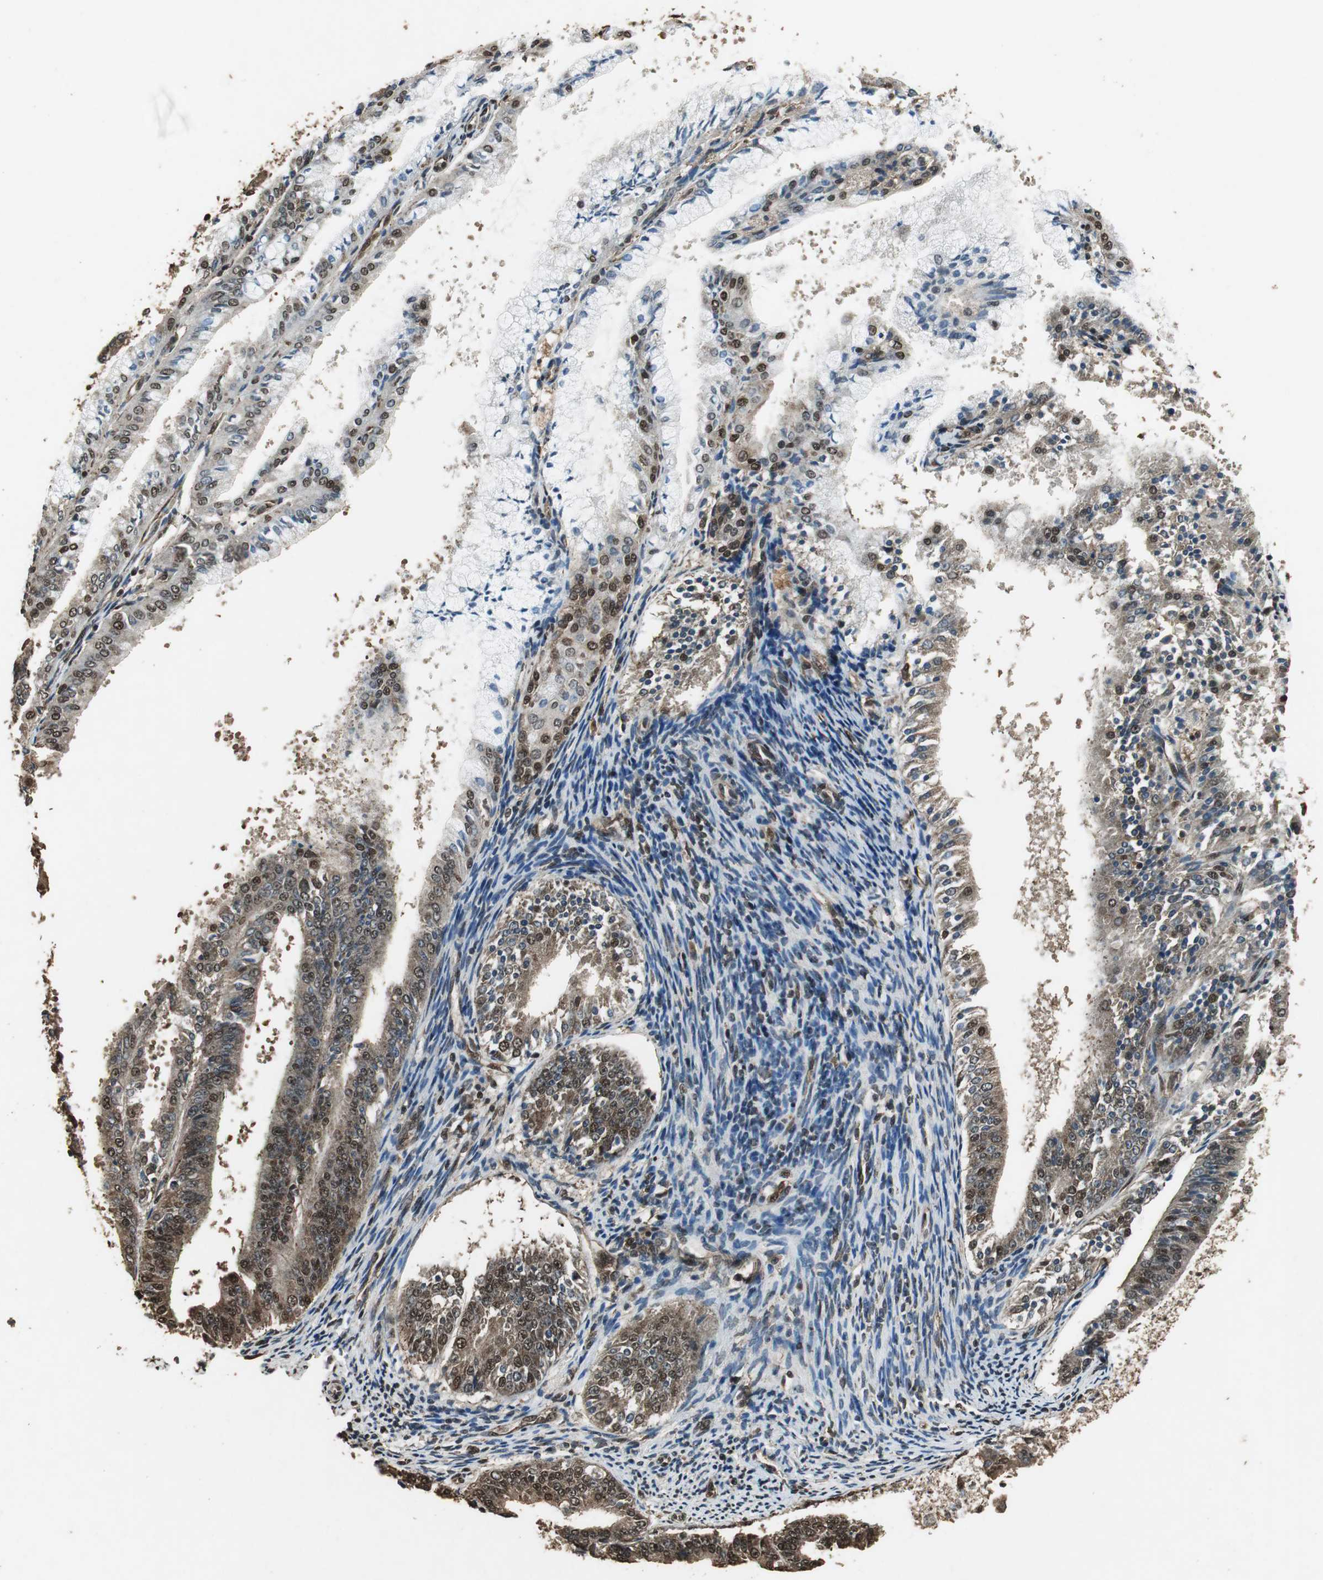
{"staining": {"intensity": "strong", "quantity": "25%-75%", "location": "cytoplasmic/membranous,nuclear"}, "tissue": "endometrial cancer", "cell_type": "Tumor cells", "image_type": "cancer", "snomed": [{"axis": "morphology", "description": "Adenocarcinoma, NOS"}, {"axis": "topography", "description": "Endometrium"}], "caption": "Immunohistochemistry (IHC) (DAB) staining of human endometrial cancer (adenocarcinoma) demonstrates strong cytoplasmic/membranous and nuclear protein expression in approximately 25%-75% of tumor cells.", "gene": "PPP1R13B", "patient": {"sex": "female", "age": 63}}